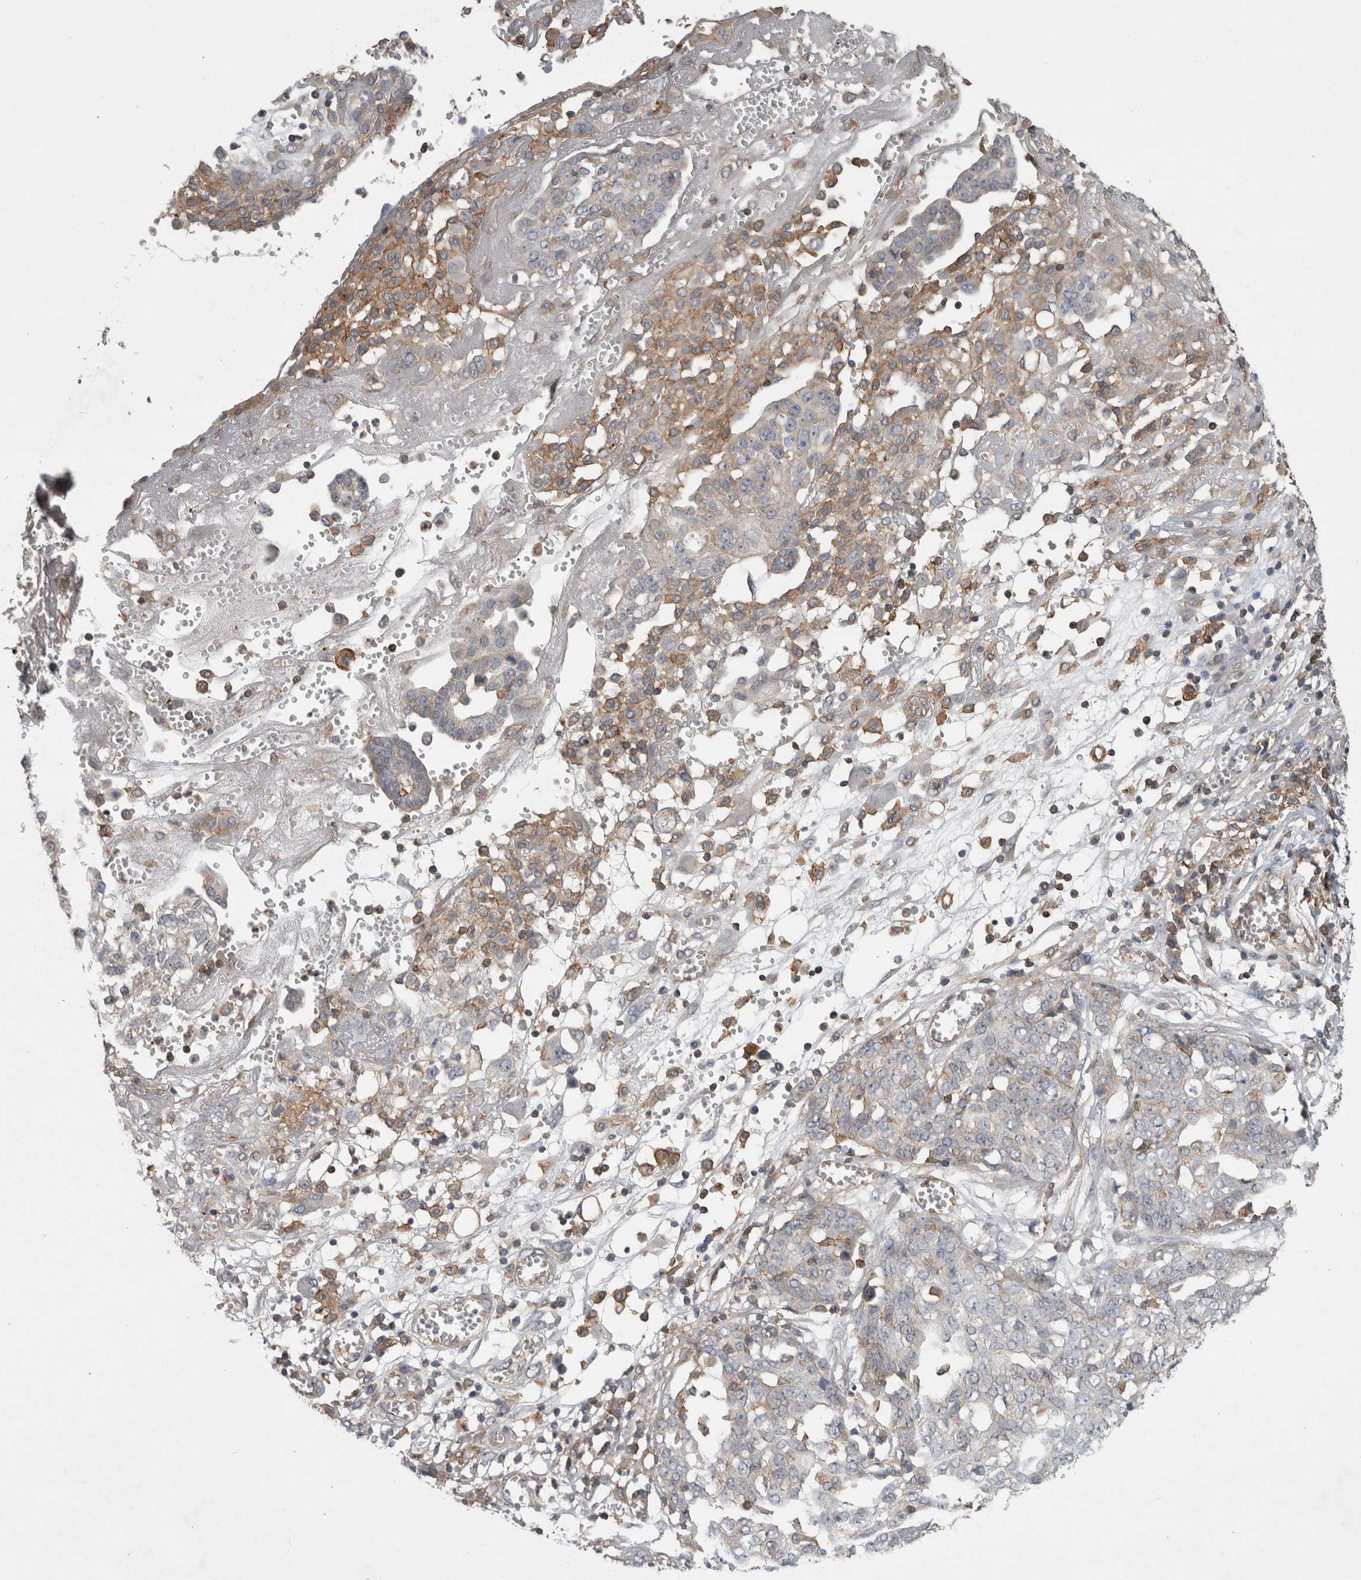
{"staining": {"intensity": "negative", "quantity": "none", "location": "none"}, "tissue": "ovarian cancer", "cell_type": "Tumor cells", "image_type": "cancer", "snomed": [{"axis": "morphology", "description": "Cystadenocarcinoma, serous, NOS"}, {"axis": "topography", "description": "Soft tissue"}, {"axis": "topography", "description": "Ovary"}], "caption": "DAB immunohistochemical staining of human ovarian cancer (serous cystadenocarcinoma) demonstrates no significant positivity in tumor cells. (DAB (3,3'-diaminobenzidine) IHC, high magnification).", "gene": "SPATA48", "patient": {"sex": "female", "age": 57}}